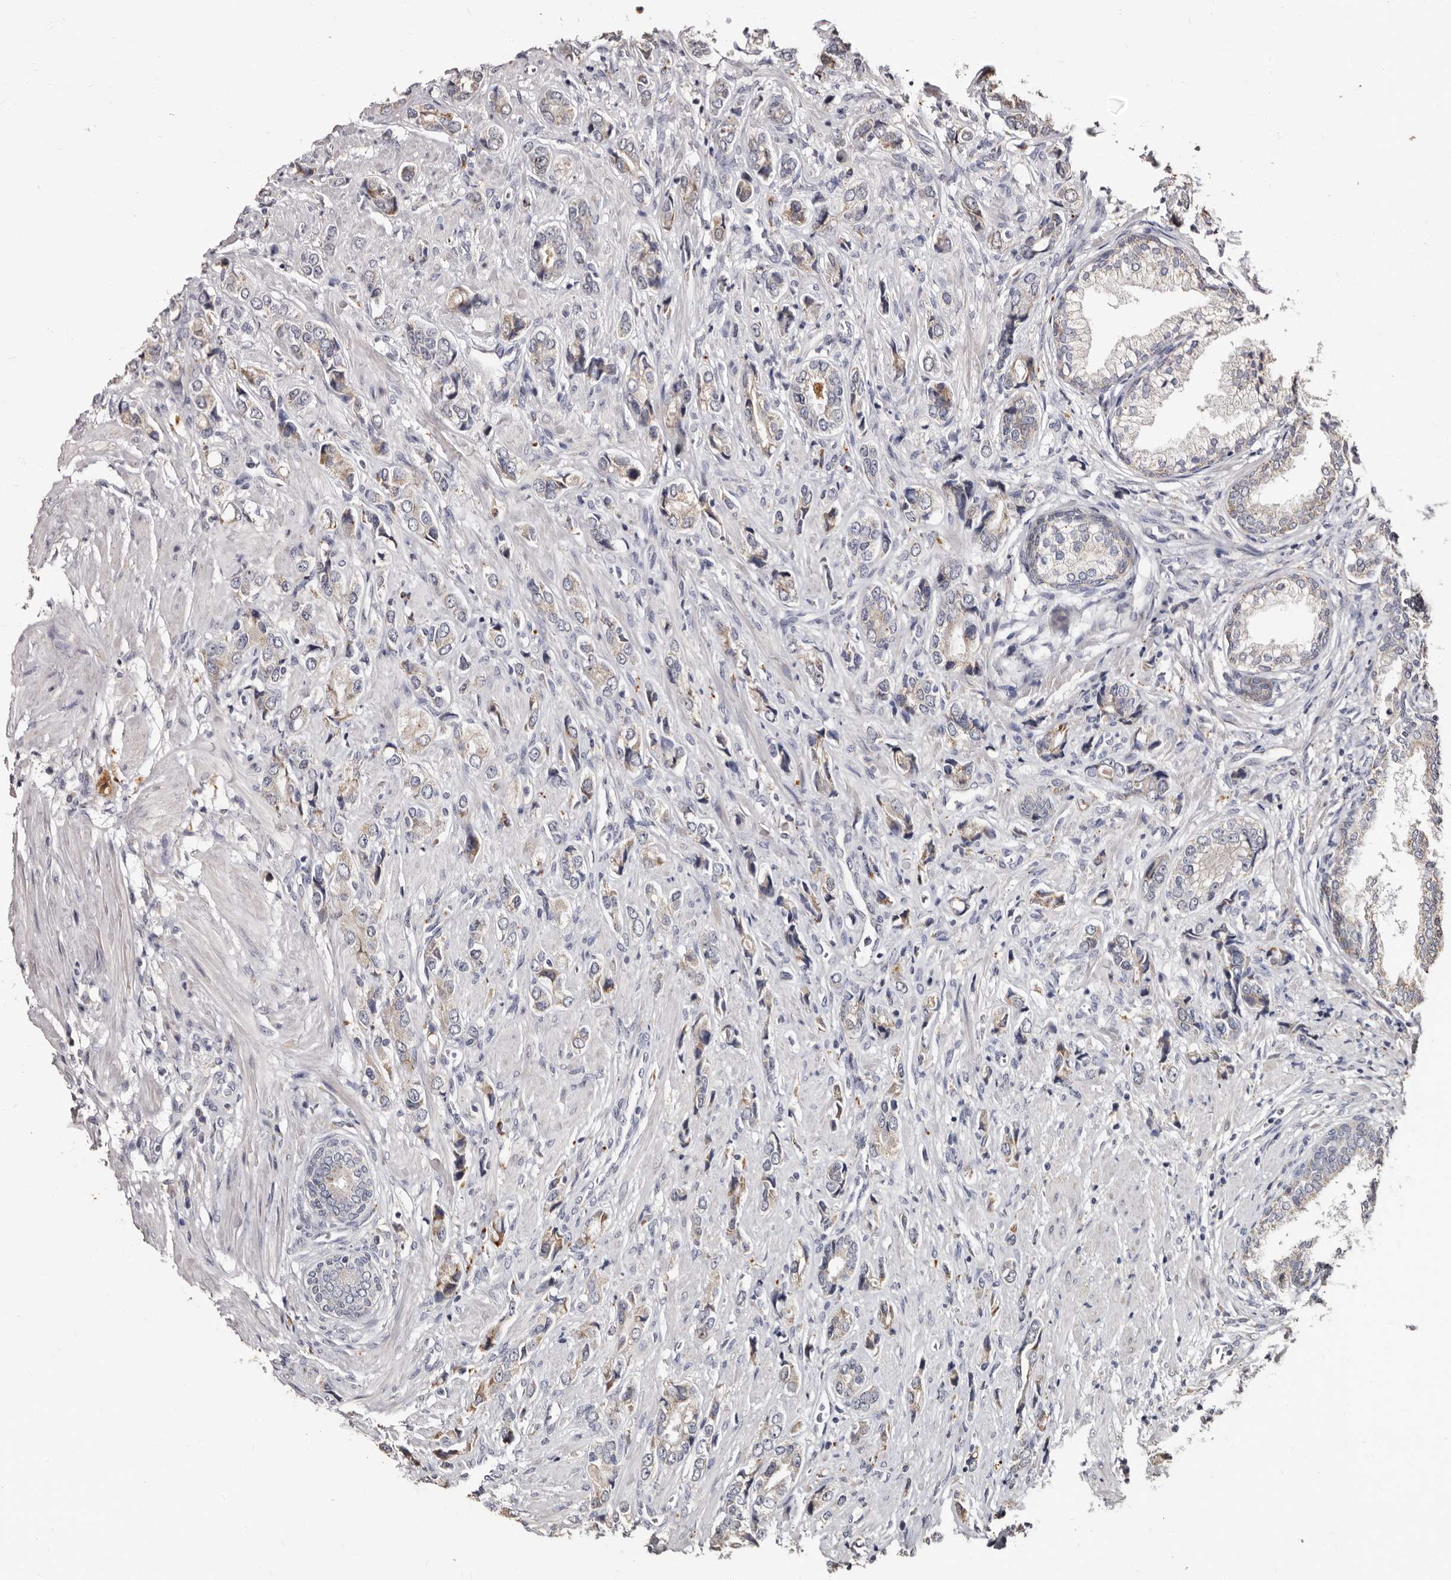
{"staining": {"intensity": "negative", "quantity": "none", "location": "none"}, "tissue": "prostate cancer", "cell_type": "Tumor cells", "image_type": "cancer", "snomed": [{"axis": "morphology", "description": "Adenocarcinoma, High grade"}, {"axis": "topography", "description": "Prostate"}], "caption": "The histopathology image demonstrates no significant expression in tumor cells of prostate cancer (high-grade adenocarcinoma).", "gene": "PTAFR", "patient": {"sex": "male", "age": 61}}